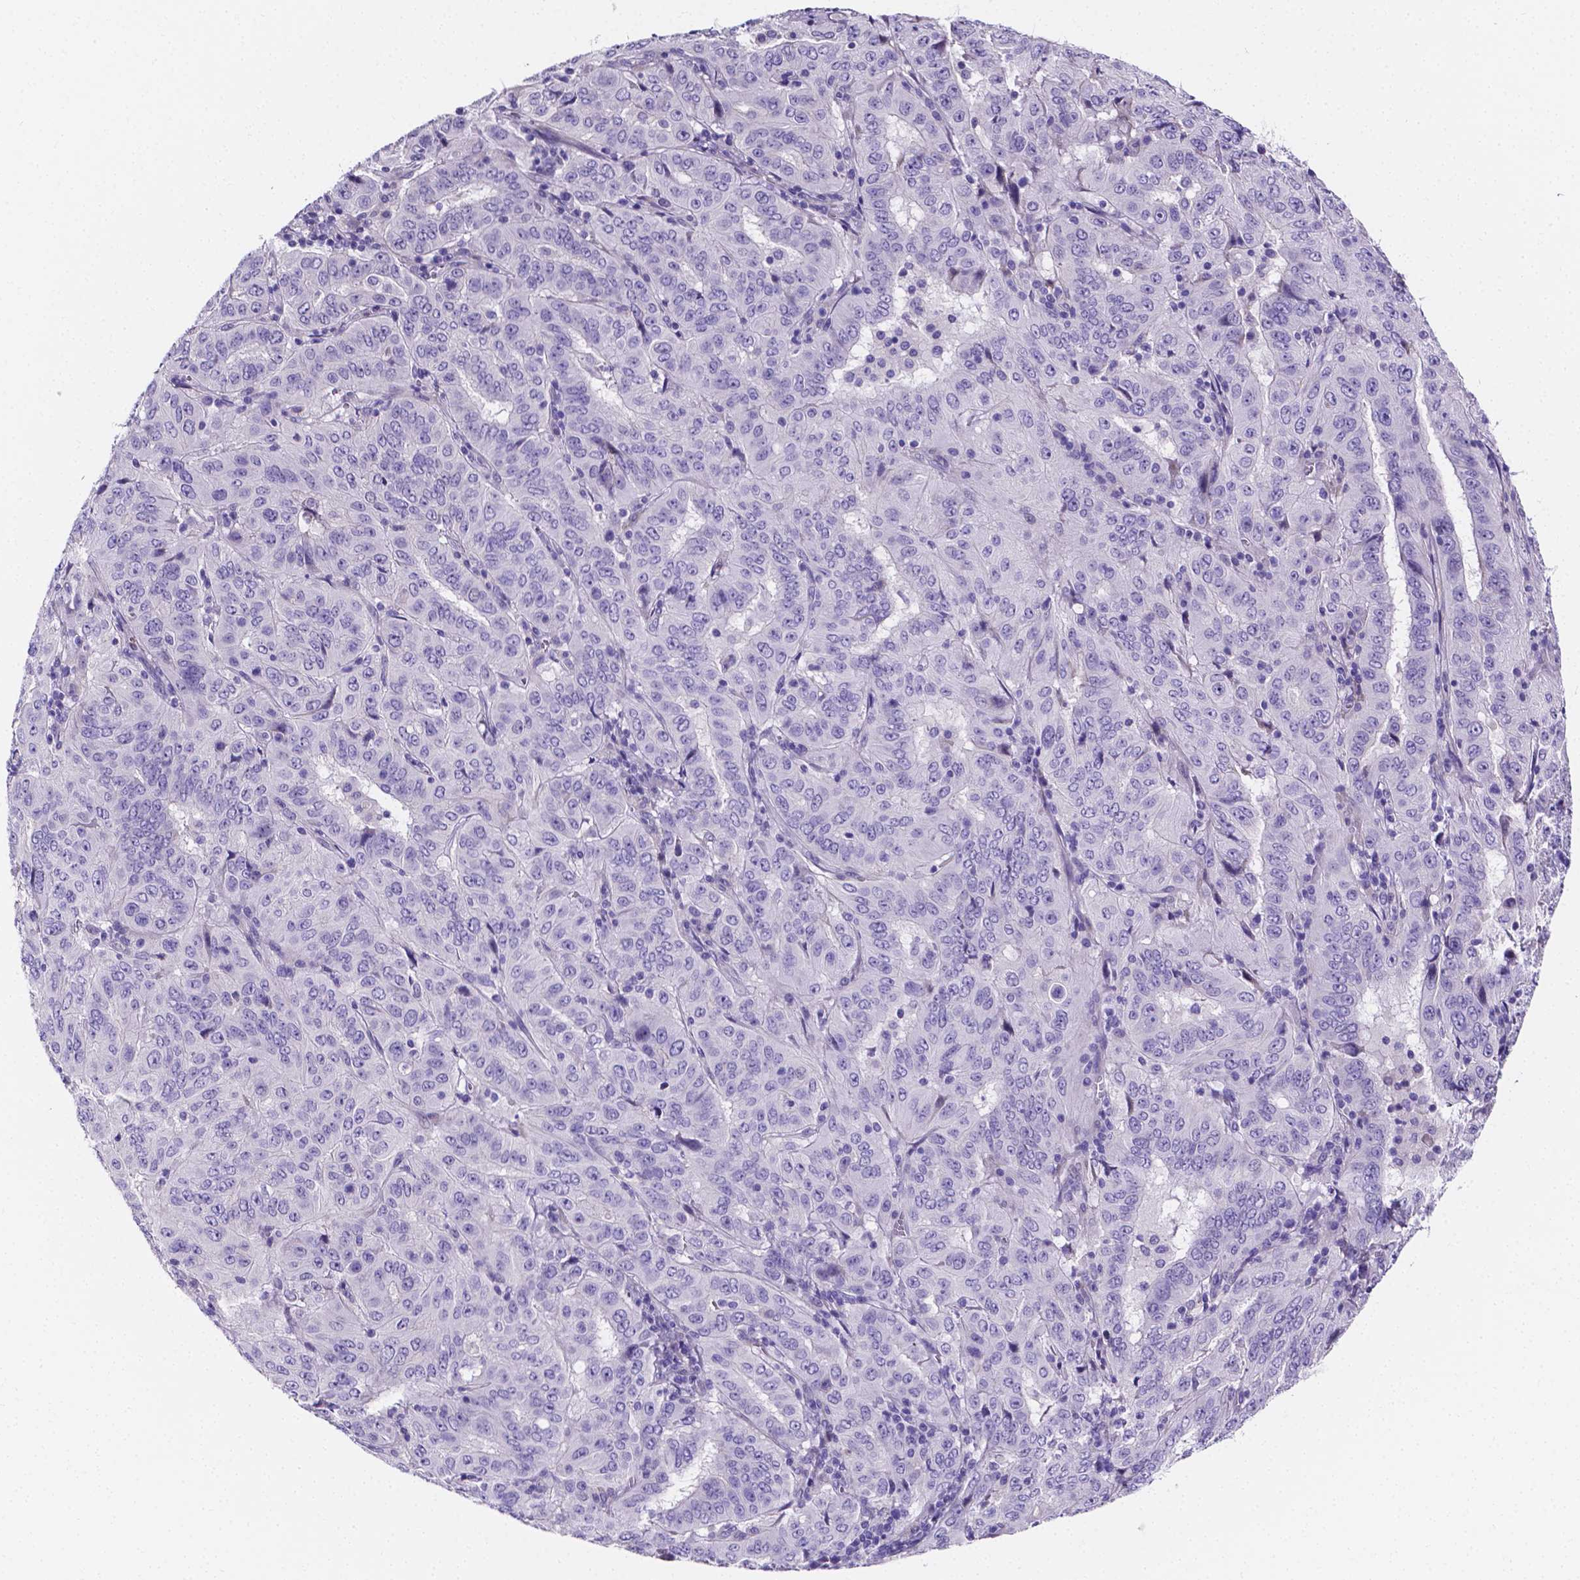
{"staining": {"intensity": "negative", "quantity": "none", "location": "none"}, "tissue": "pancreatic cancer", "cell_type": "Tumor cells", "image_type": "cancer", "snomed": [{"axis": "morphology", "description": "Adenocarcinoma, NOS"}, {"axis": "topography", "description": "Pancreas"}], "caption": "The immunohistochemistry (IHC) photomicrograph has no significant staining in tumor cells of pancreatic cancer (adenocarcinoma) tissue.", "gene": "NRGN", "patient": {"sex": "male", "age": 63}}